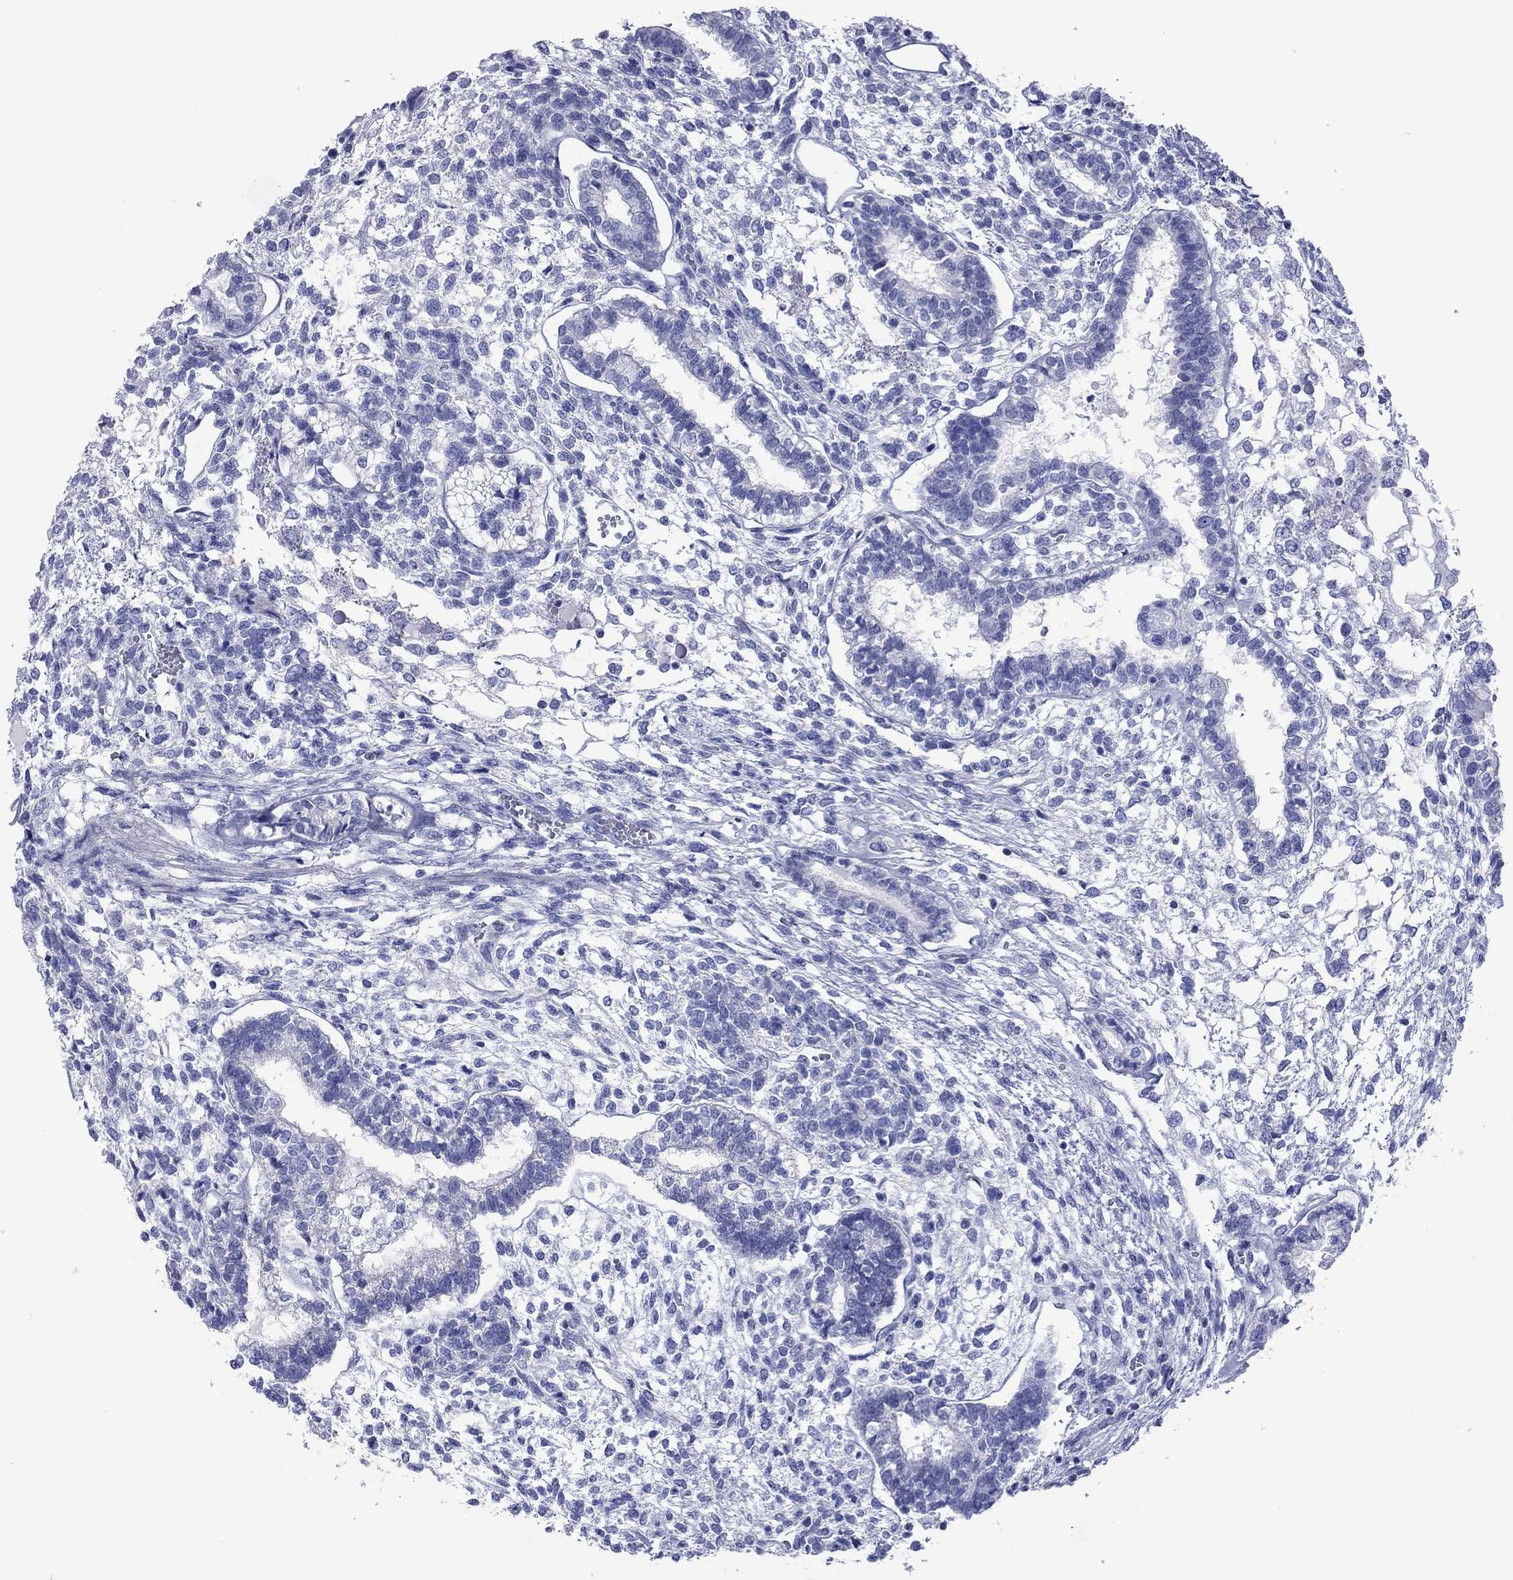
{"staining": {"intensity": "negative", "quantity": "none", "location": "none"}, "tissue": "testis cancer", "cell_type": "Tumor cells", "image_type": "cancer", "snomed": [{"axis": "morphology", "description": "Carcinoma, Embryonal, NOS"}, {"axis": "topography", "description": "Testis"}], "caption": "This is a photomicrograph of IHC staining of testis cancer (embryonal carcinoma), which shows no expression in tumor cells.", "gene": "VSIG10", "patient": {"sex": "male", "age": 37}}